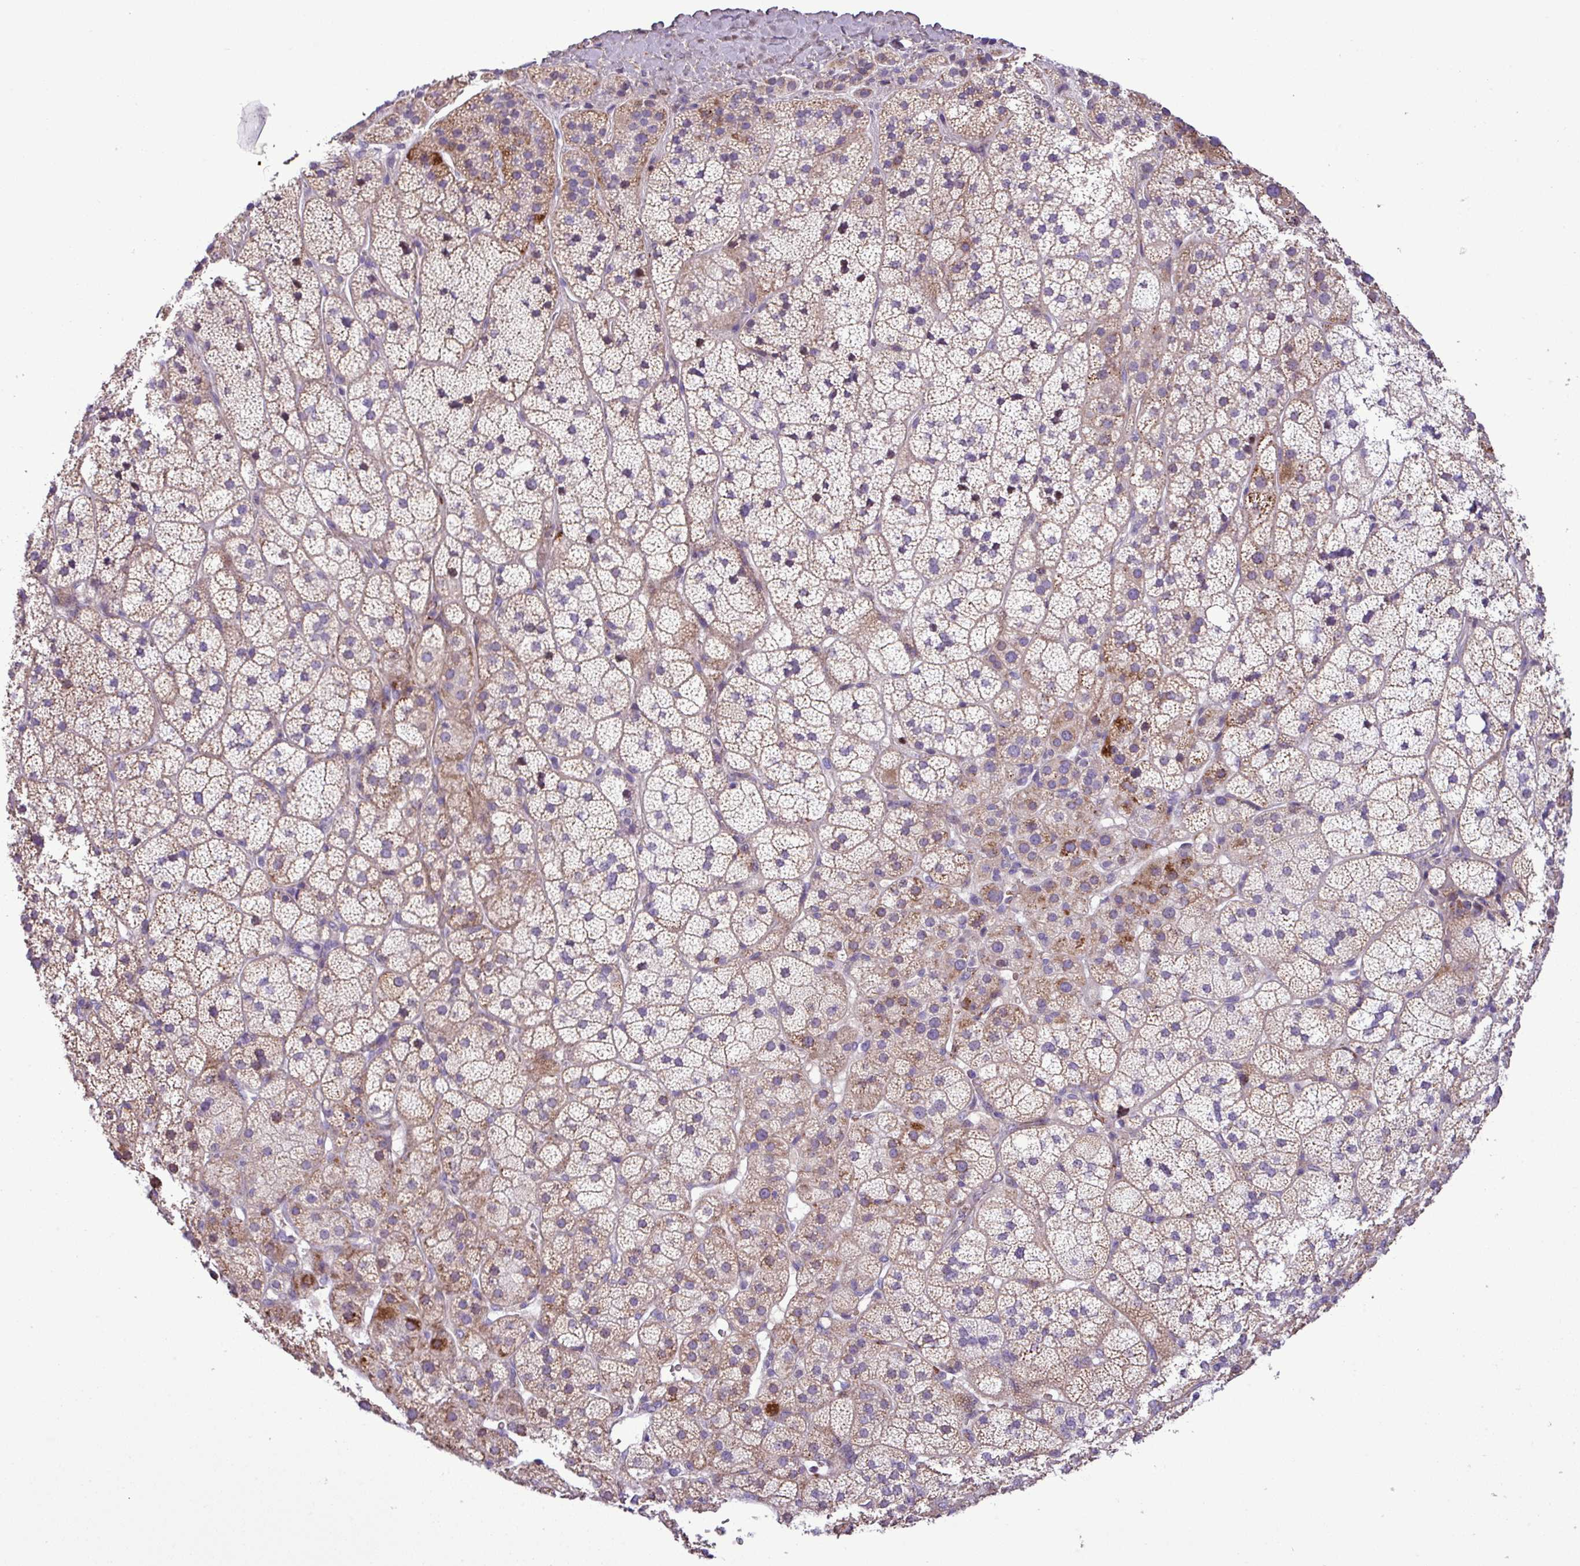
{"staining": {"intensity": "weak", "quantity": "25%-75%", "location": "cytoplasmic/membranous"}, "tissue": "adrenal gland", "cell_type": "Glandular cells", "image_type": "normal", "snomed": [{"axis": "morphology", "description": "Normal tissue, NOS"}, {"axis": "topography", "description": "Adrenal gland"}], "caption": "Immunohistochemistry (IHC) image of normal adrenal gland stained for a protein (brown), which demonstrates low levels of weak cytoplasmic/membranous staining in about 25%-75% of glandular cells.", "gene": "FAM183A", "patient": {"sex": "female", "age": 70}}